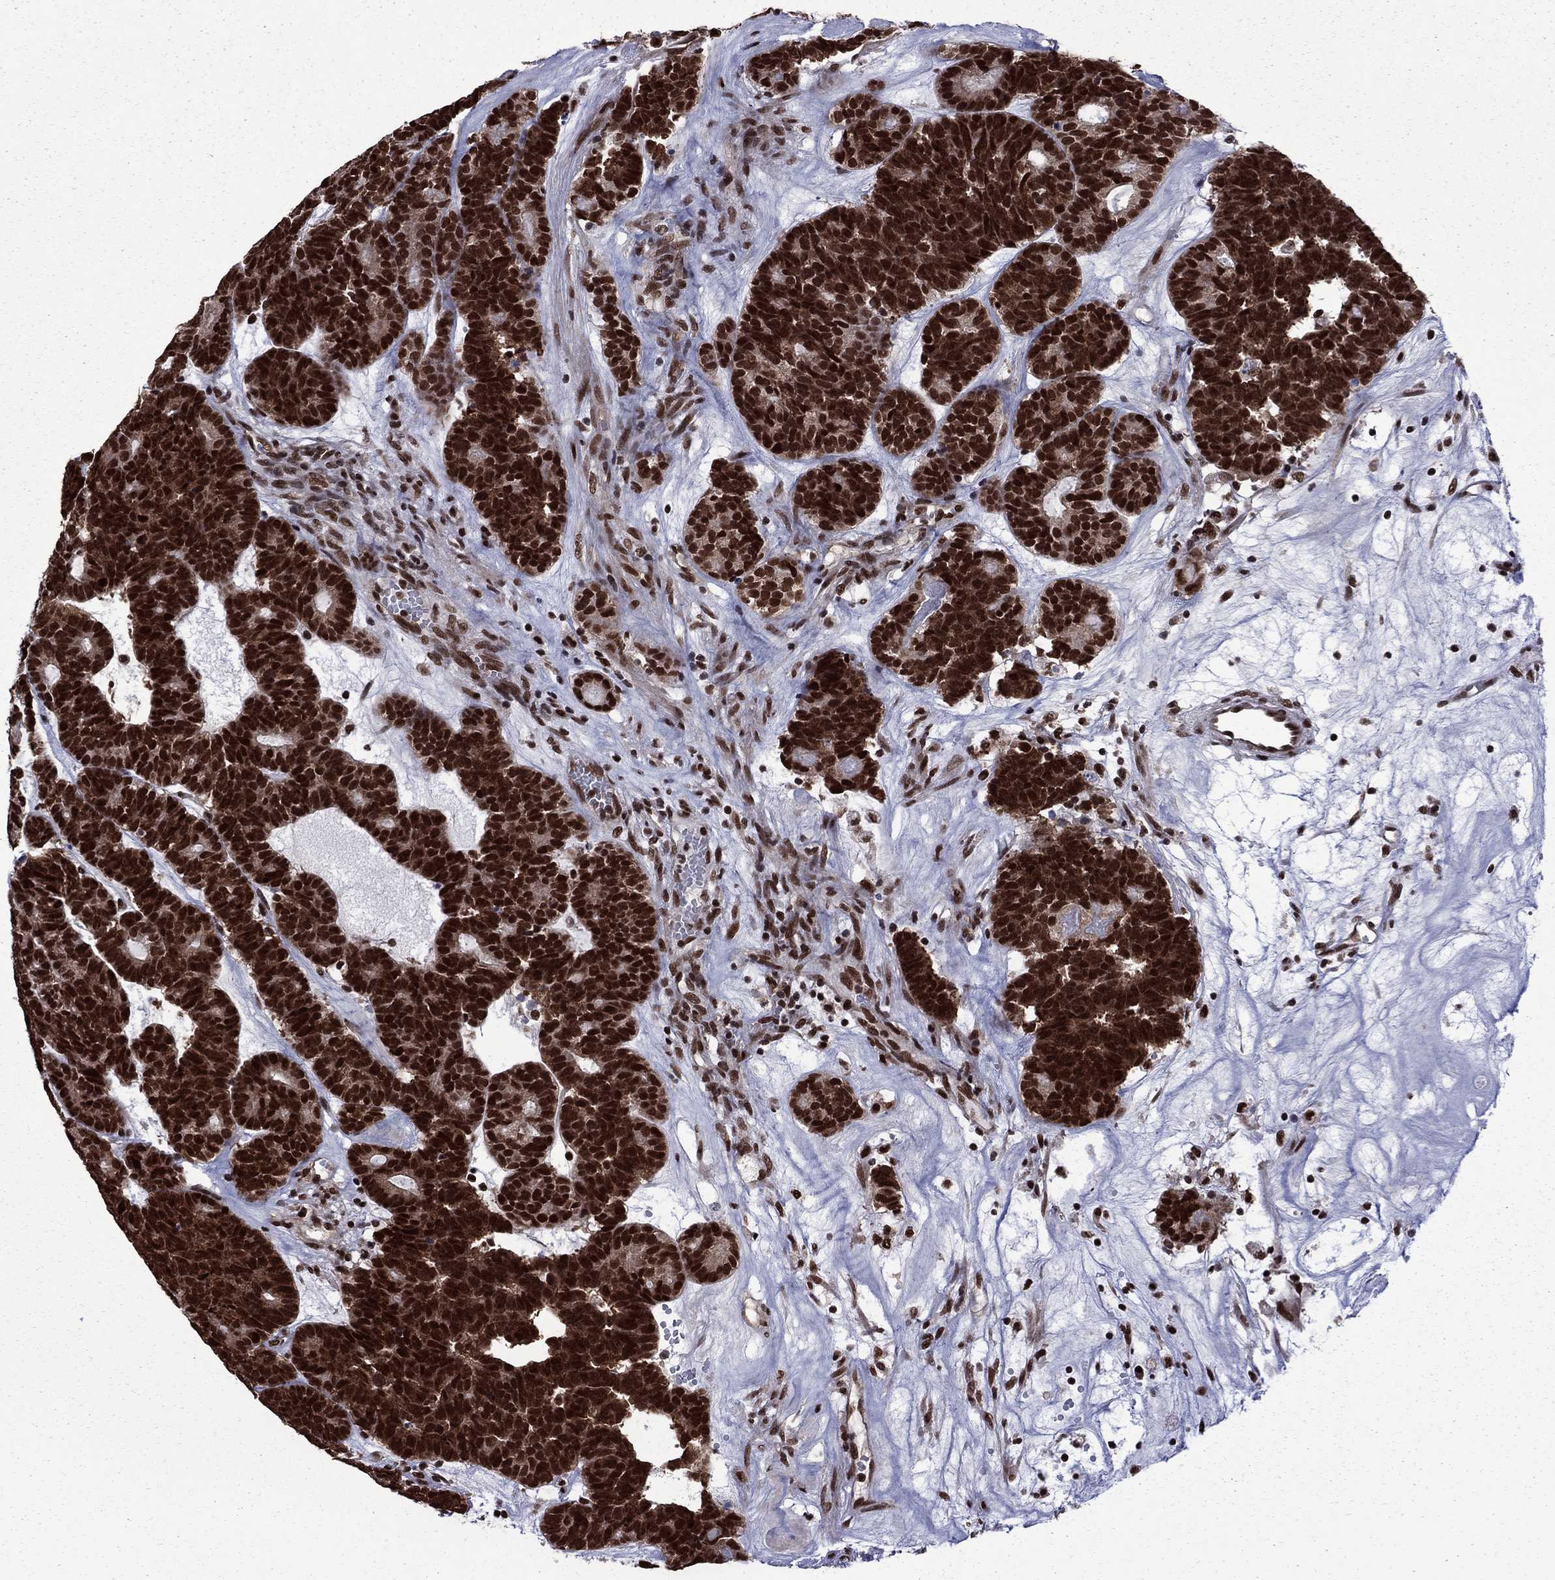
{"staining": {"intensity": "strong", "quantity": ">75%", "location": "cytoplasmic/membranous,nuclear"}, "tissue": "head and neck cancer", "cell_type": "Tumor cells", "image_type": "cancer", "snomed": [{"axis": "morphology", "description": "Adenocarcinoma, NOS"}, {"axis": "topography", "description": "Head-Neck"}], "caption": "IHC photomicrograph of human head and neck adenocarcinoma stained for a protein (brown), which exhibits high levels of strong cytoplasmic/membranous and nuclear expression in approximately >75% of tumor cells.", "gene": "MED25", "patient": {"sex": "female", "age": 81}}